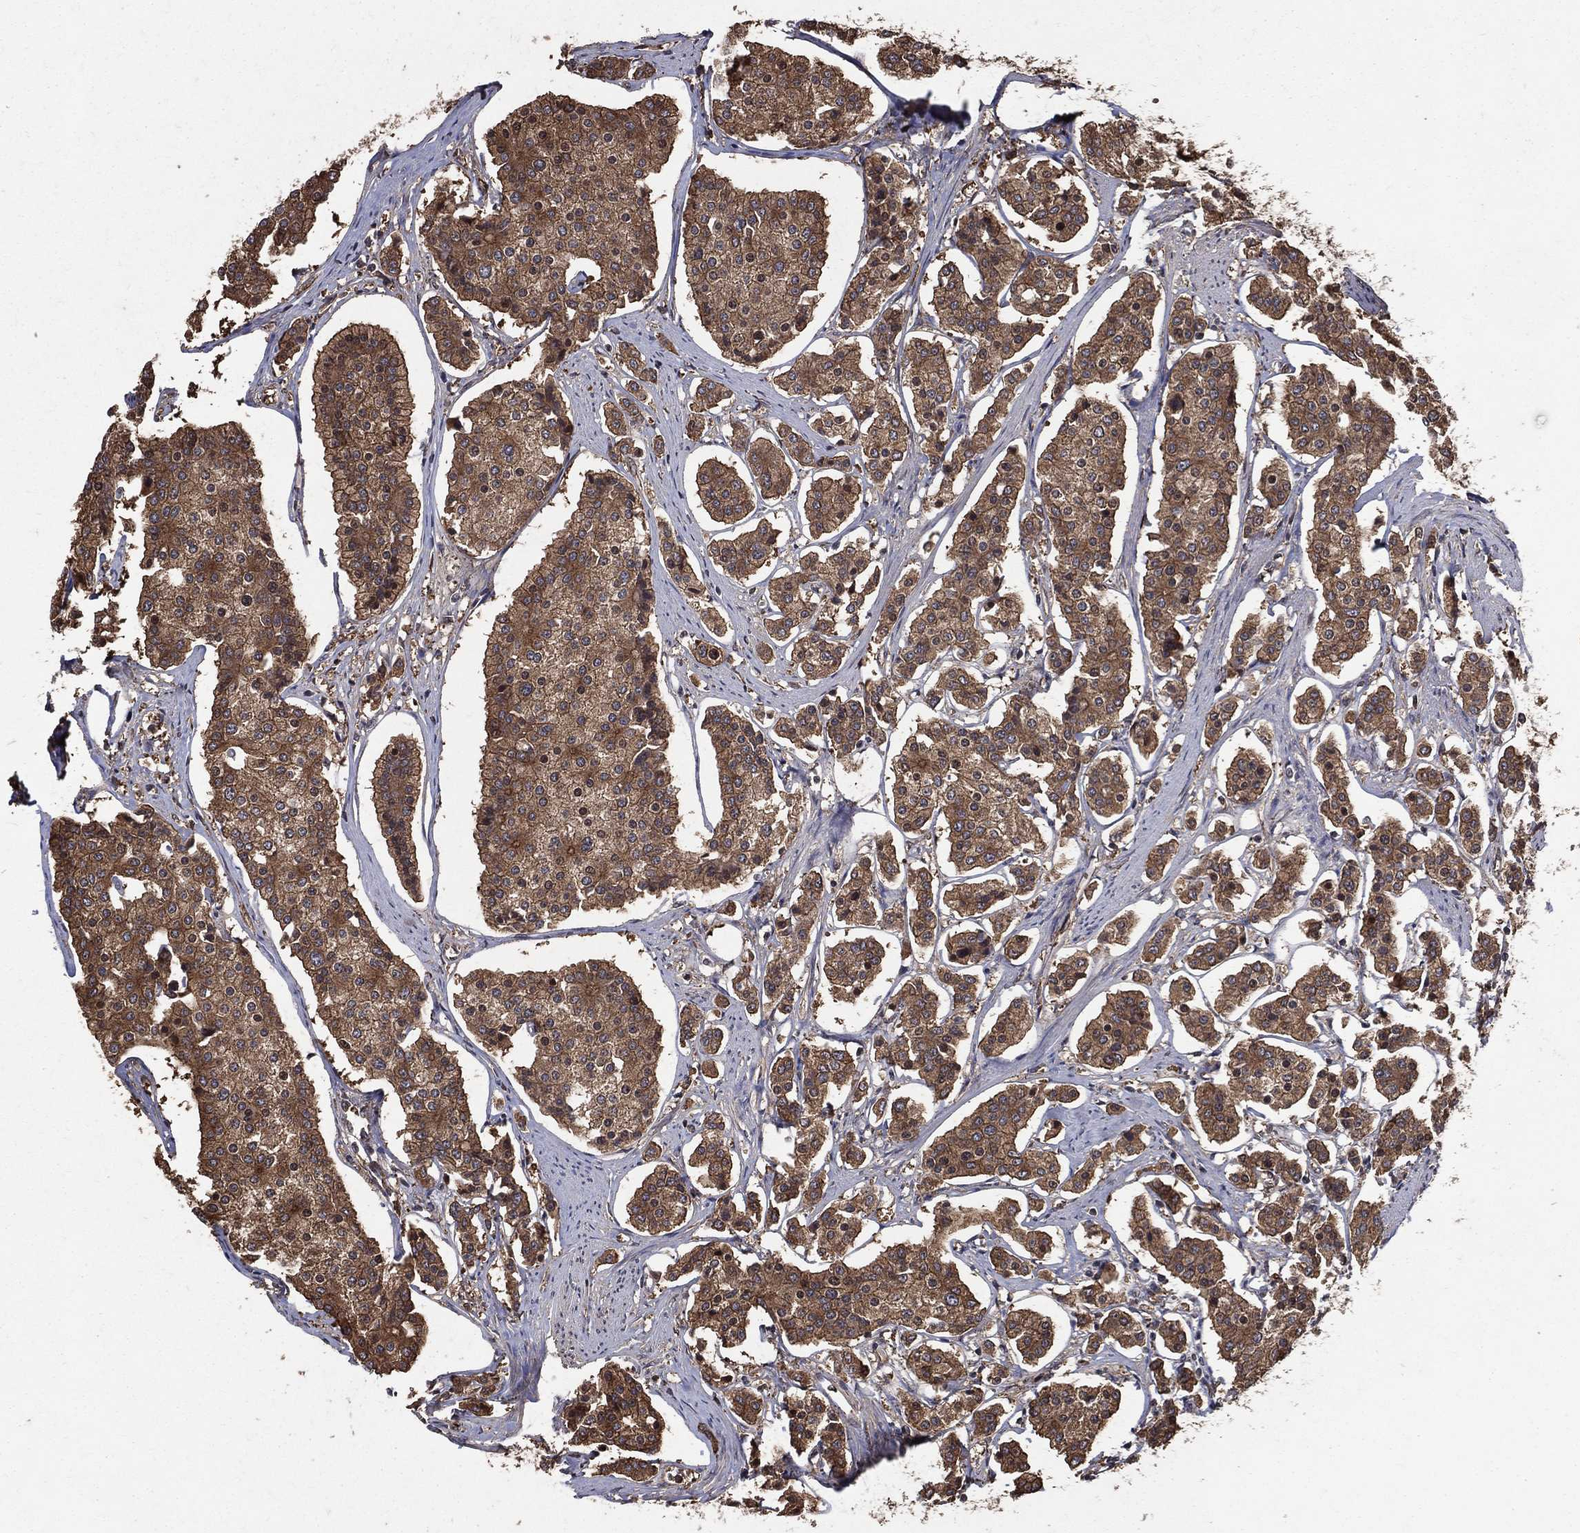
{"staining": {"intensity": "moderate", "quantity": ">75%", "location": "cytoplasmic/membranous"}, "tissue": "carcinoid", "cell_type": "Tumor cells", "image_type": "cancer", "snomed": [{"axis": "morphology", "description": "Carcinoid, malignant, NOS"}, {"axis": "topography", "description": "Small intestine"}], "caption": "Human malignant carcinoid stained with a protein marker displays moderate staining in tumor cells.", "gene": "DPYSL2", "patient": {"sex": "female", "age": 65}}